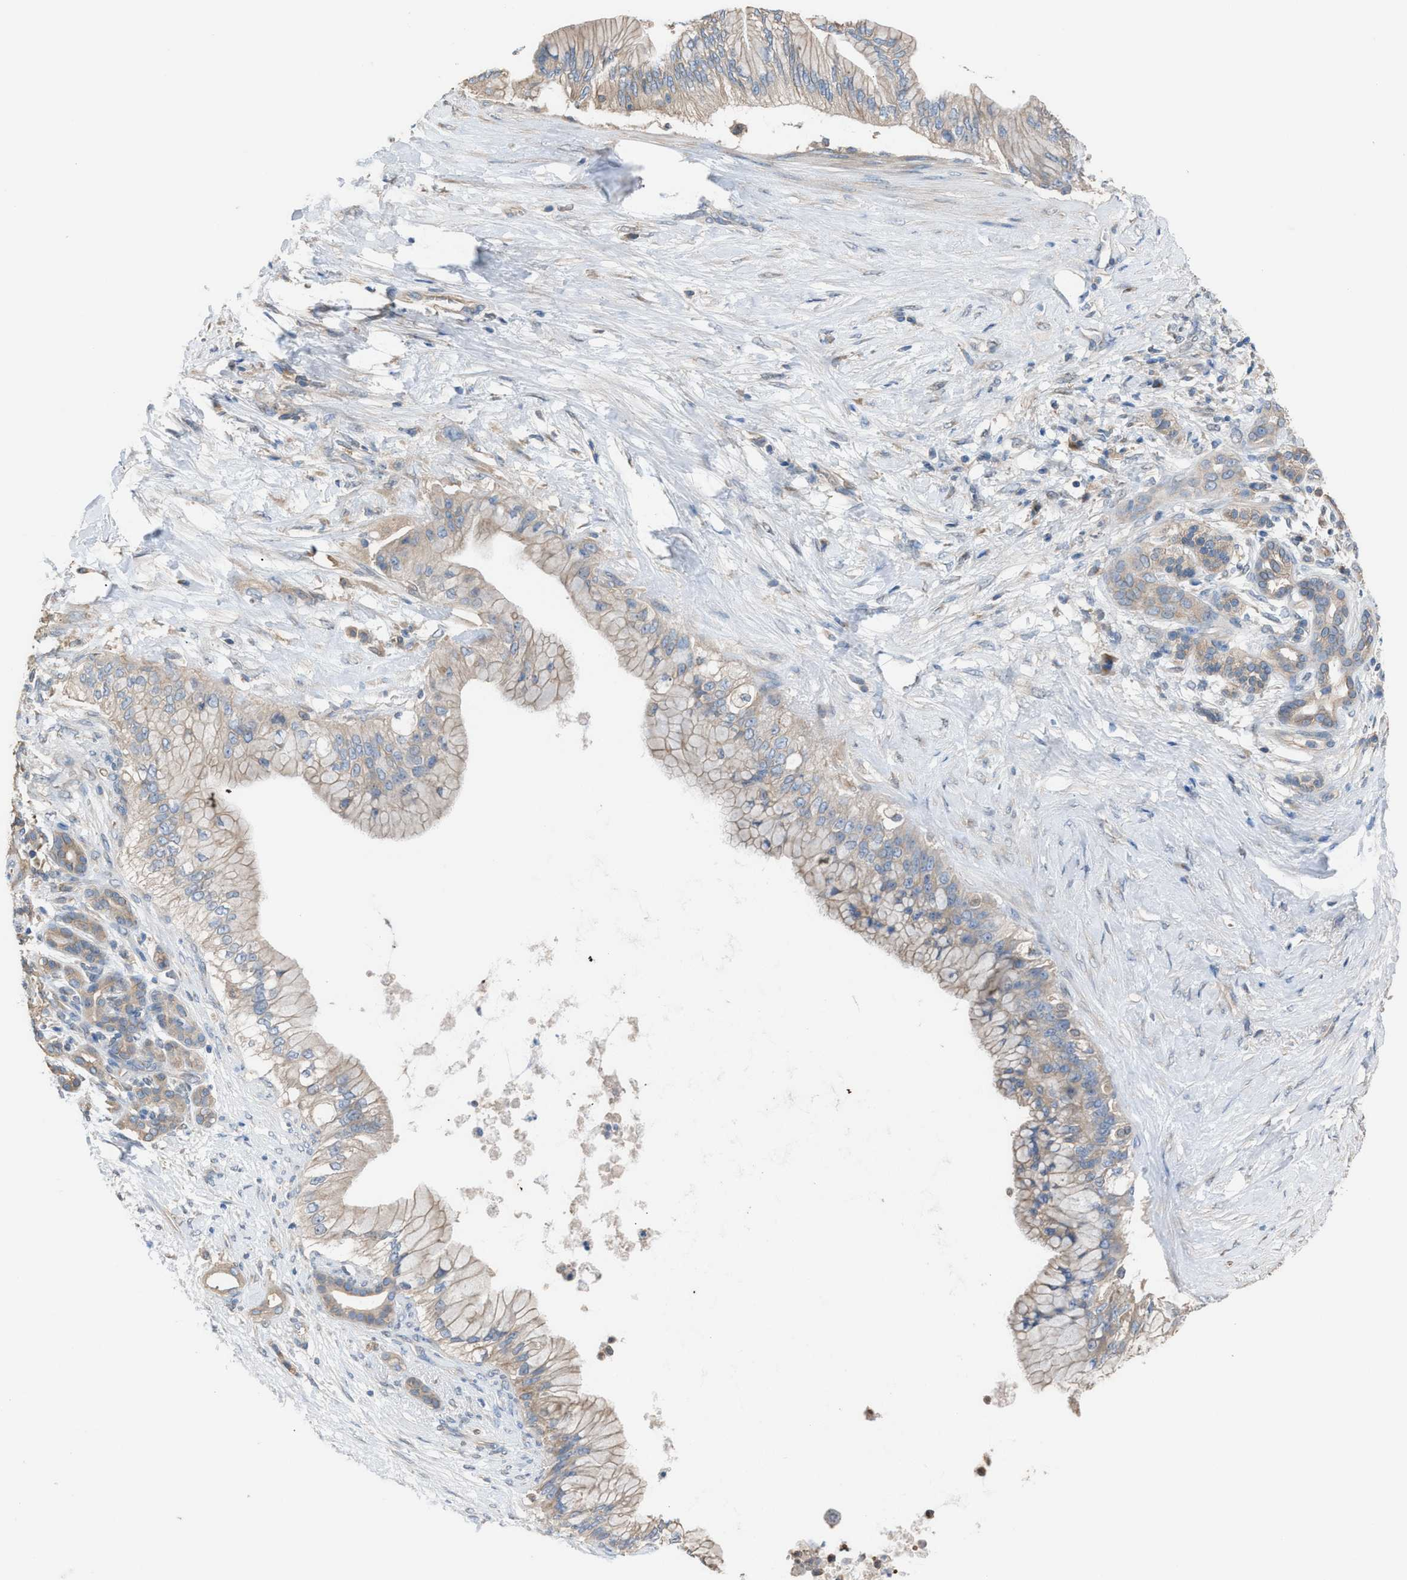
{"staining": {"intensity": "weak", "quantity": ">75%", "location": "cytoplasmic/membranous"}, "tissue": "pancreatic cancer", "cell_type": "Tumor cells", "image_type": "cancer", "snomed": [{"axis": "morphology", "description": "Adenocarcinoma, NOS"}, {"axis": "topography", "description": "Pancreas"}], "caption": "The micrograph exhibits staining of pancreatic cancer, revealing weak cytoplasmic/membranous protein expression (brown color) within tumor cells. Nuclei are stained in blue.", "gene": "NQO2", "patient": {"sex": "male", "age": 59}}